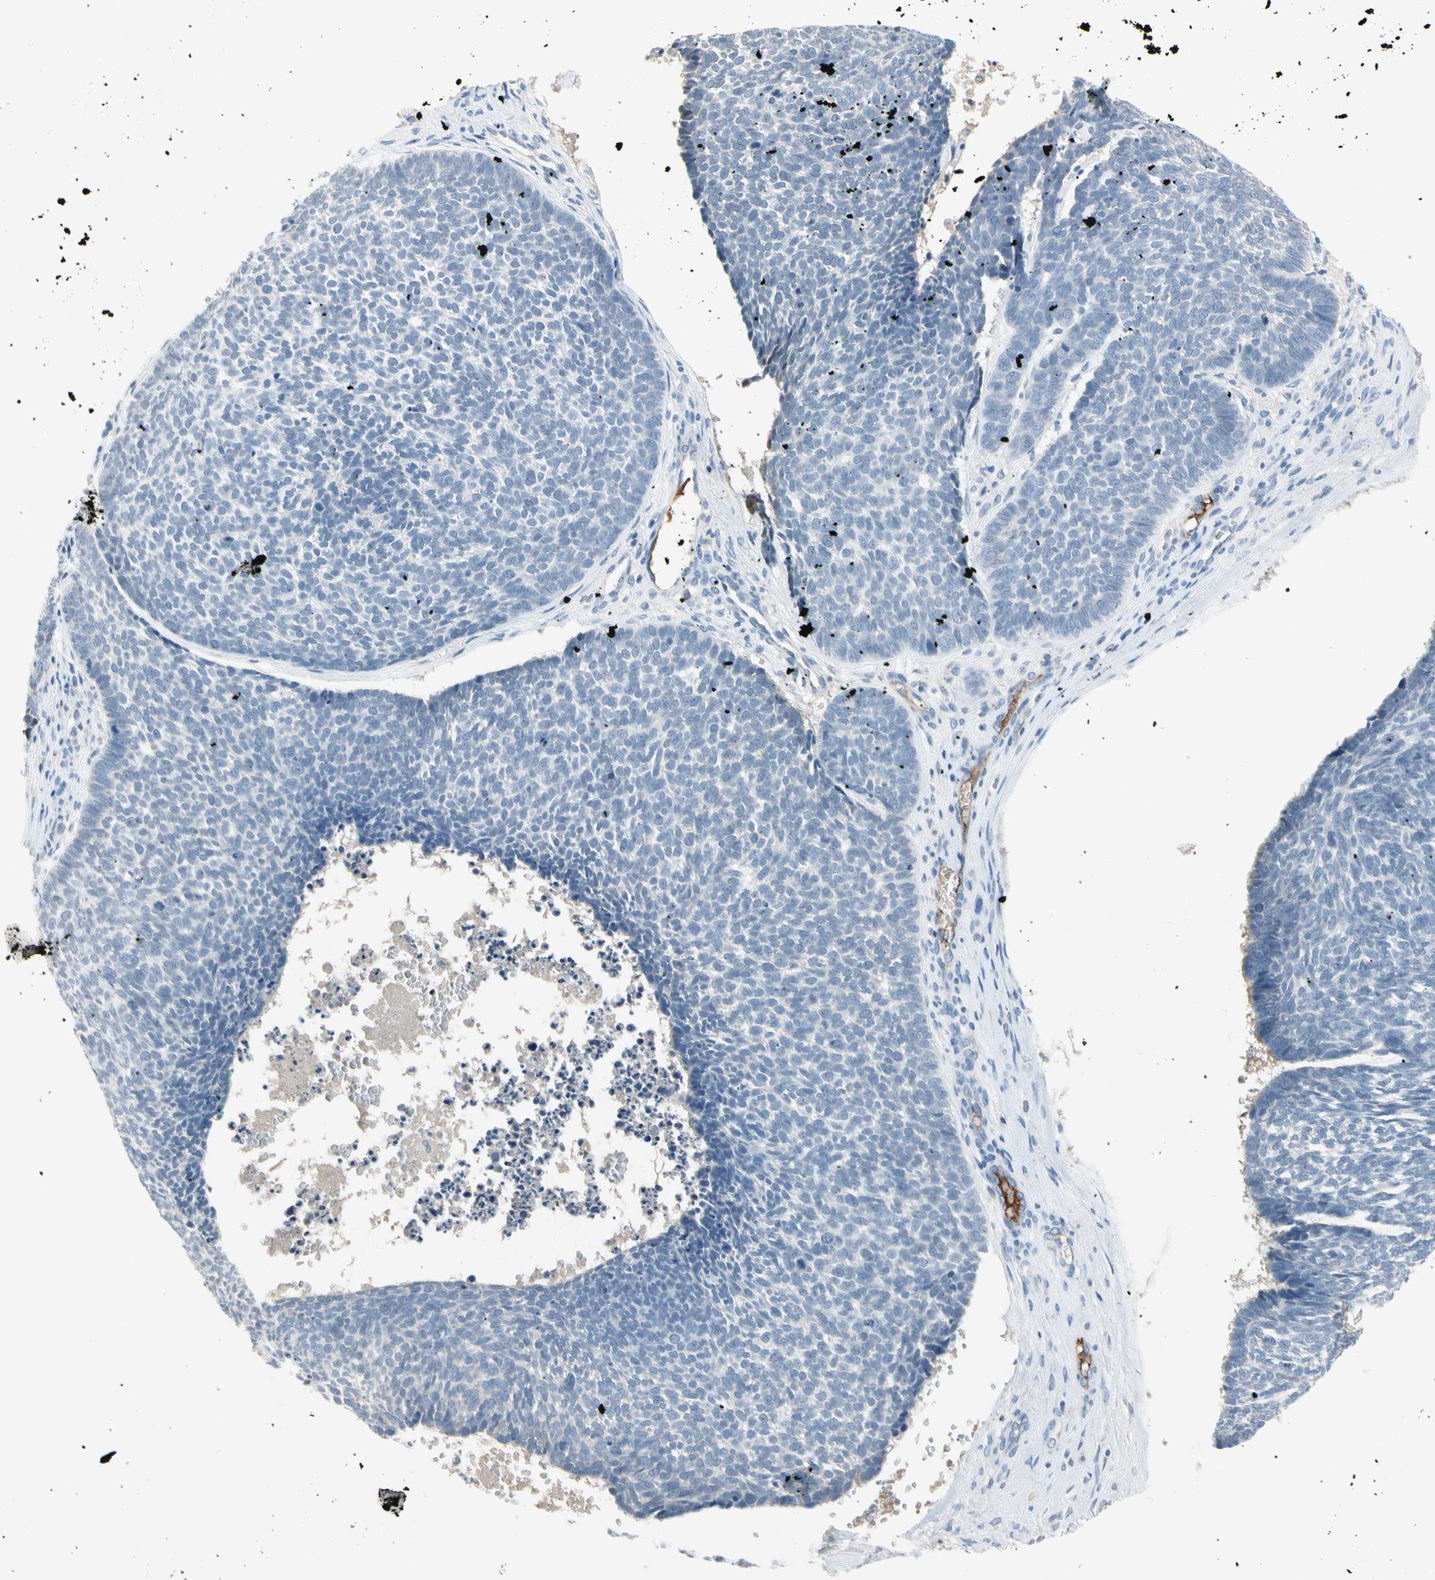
{"staining": {"intensity": "negative", "quantity": "none", "location": "none"}, "tissue": "skin cancer", "cell_type": "Tumor cells", "image_type": "cancer", "snomed": [{"axis": "morphology", "description": "Basal cell carcinoma"}, {"axis": "topography", "description": "Skin"}], "caption": "IHC image of skin cancer stained for a protein (brown), which reveals no expression in tumor cells.", "gene": "CNDP1", "patient": {"sex": "male", "age": 84}}